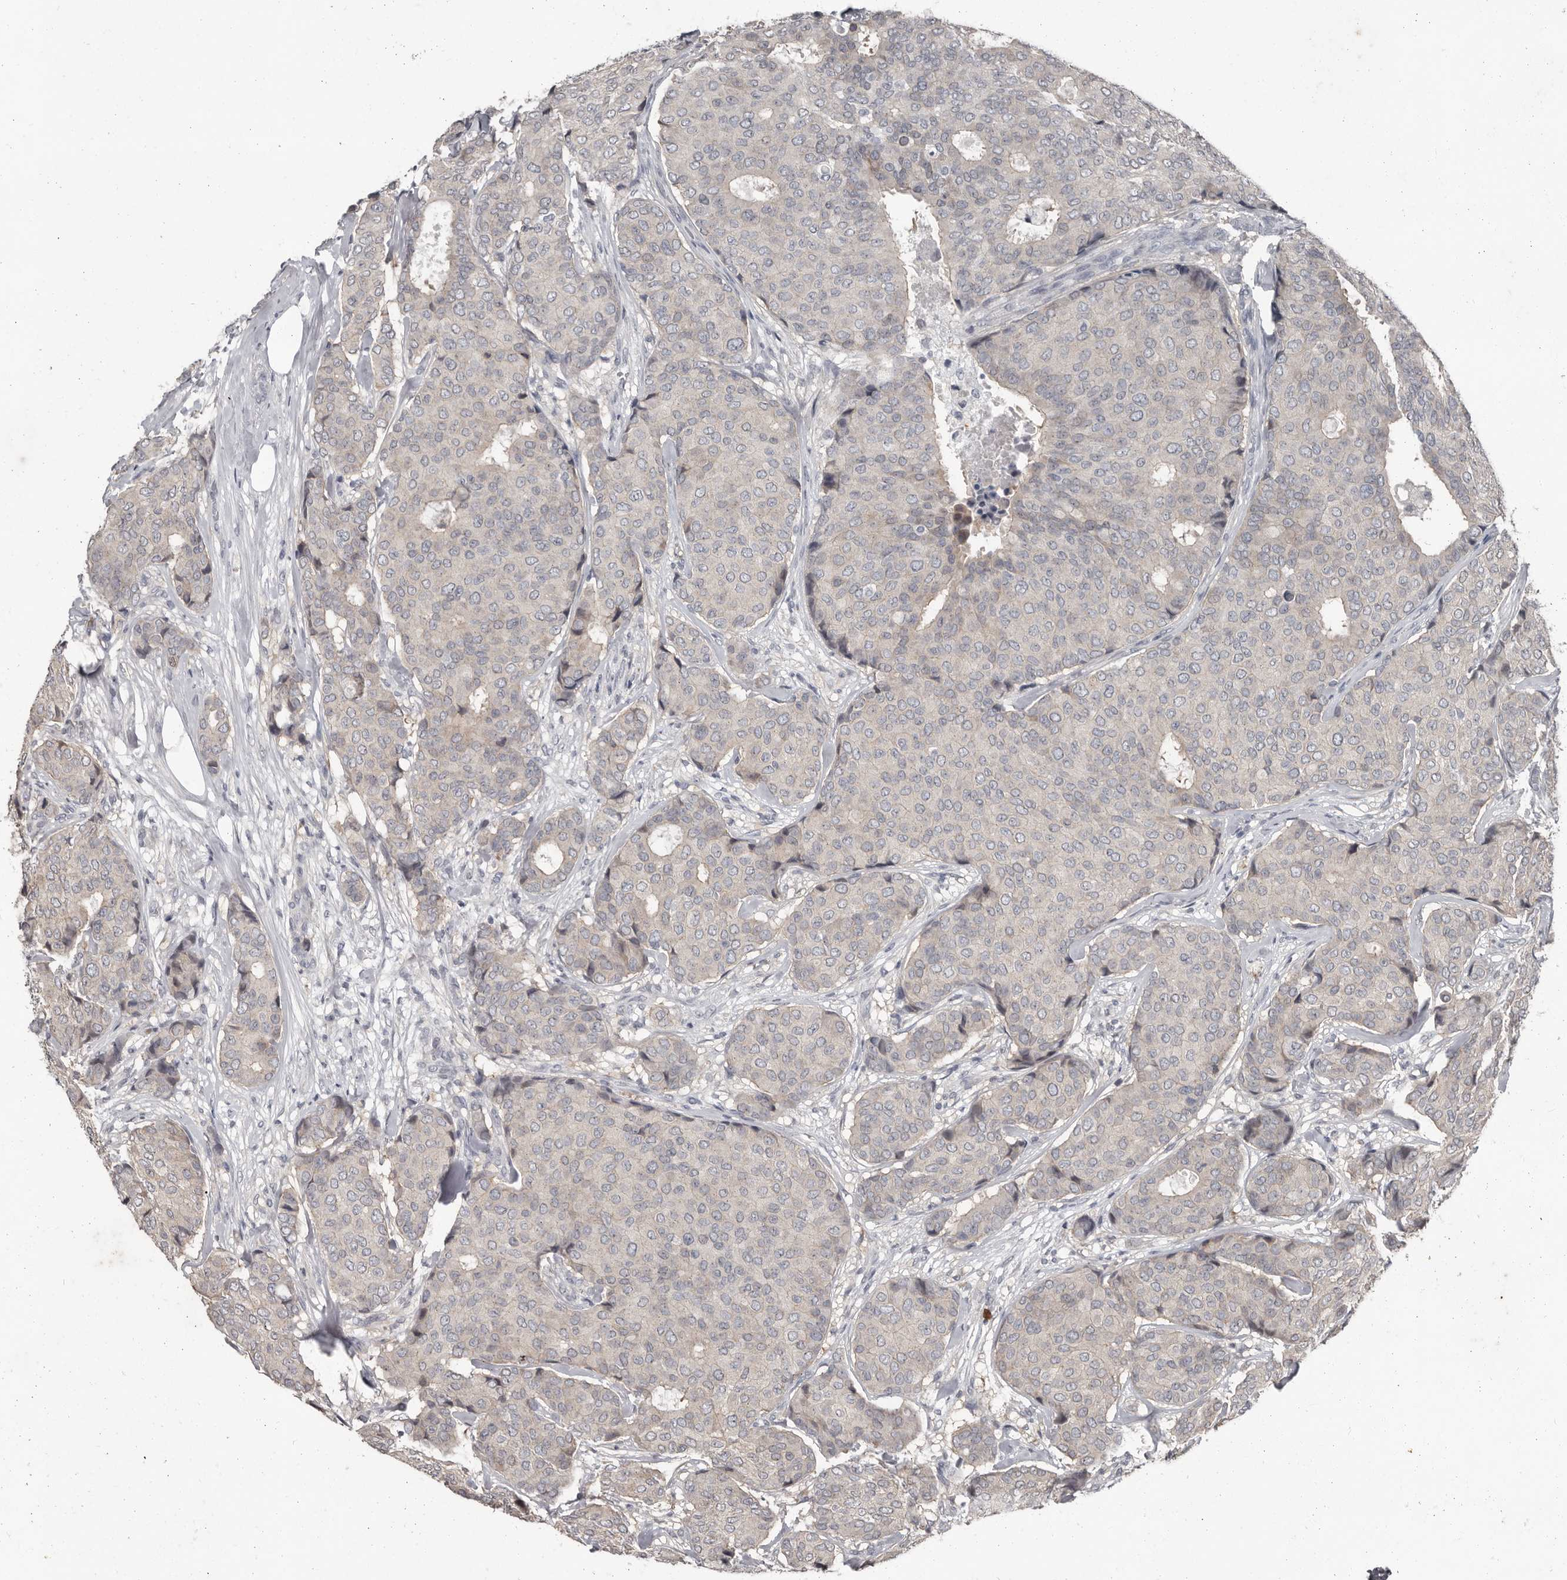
{"staining": {"intensity": "weak", "quantity": "<25%", "location": "cytoplasmic/membranous"}, "tissue": "breast cancer", "cell_type": "Tumor cells", "image_type": "cancer", "snomed": [{"axis": "morphology", "description": "Duct carcinoma"}, {"axis": "topography", "description": "Breast"}], "caption": "Breast cancer was stained to show a protein in brown. There is no significant staining in tumor cells.", "gene": "GPR157", "patient": {"sex": "female", "age": 75}}